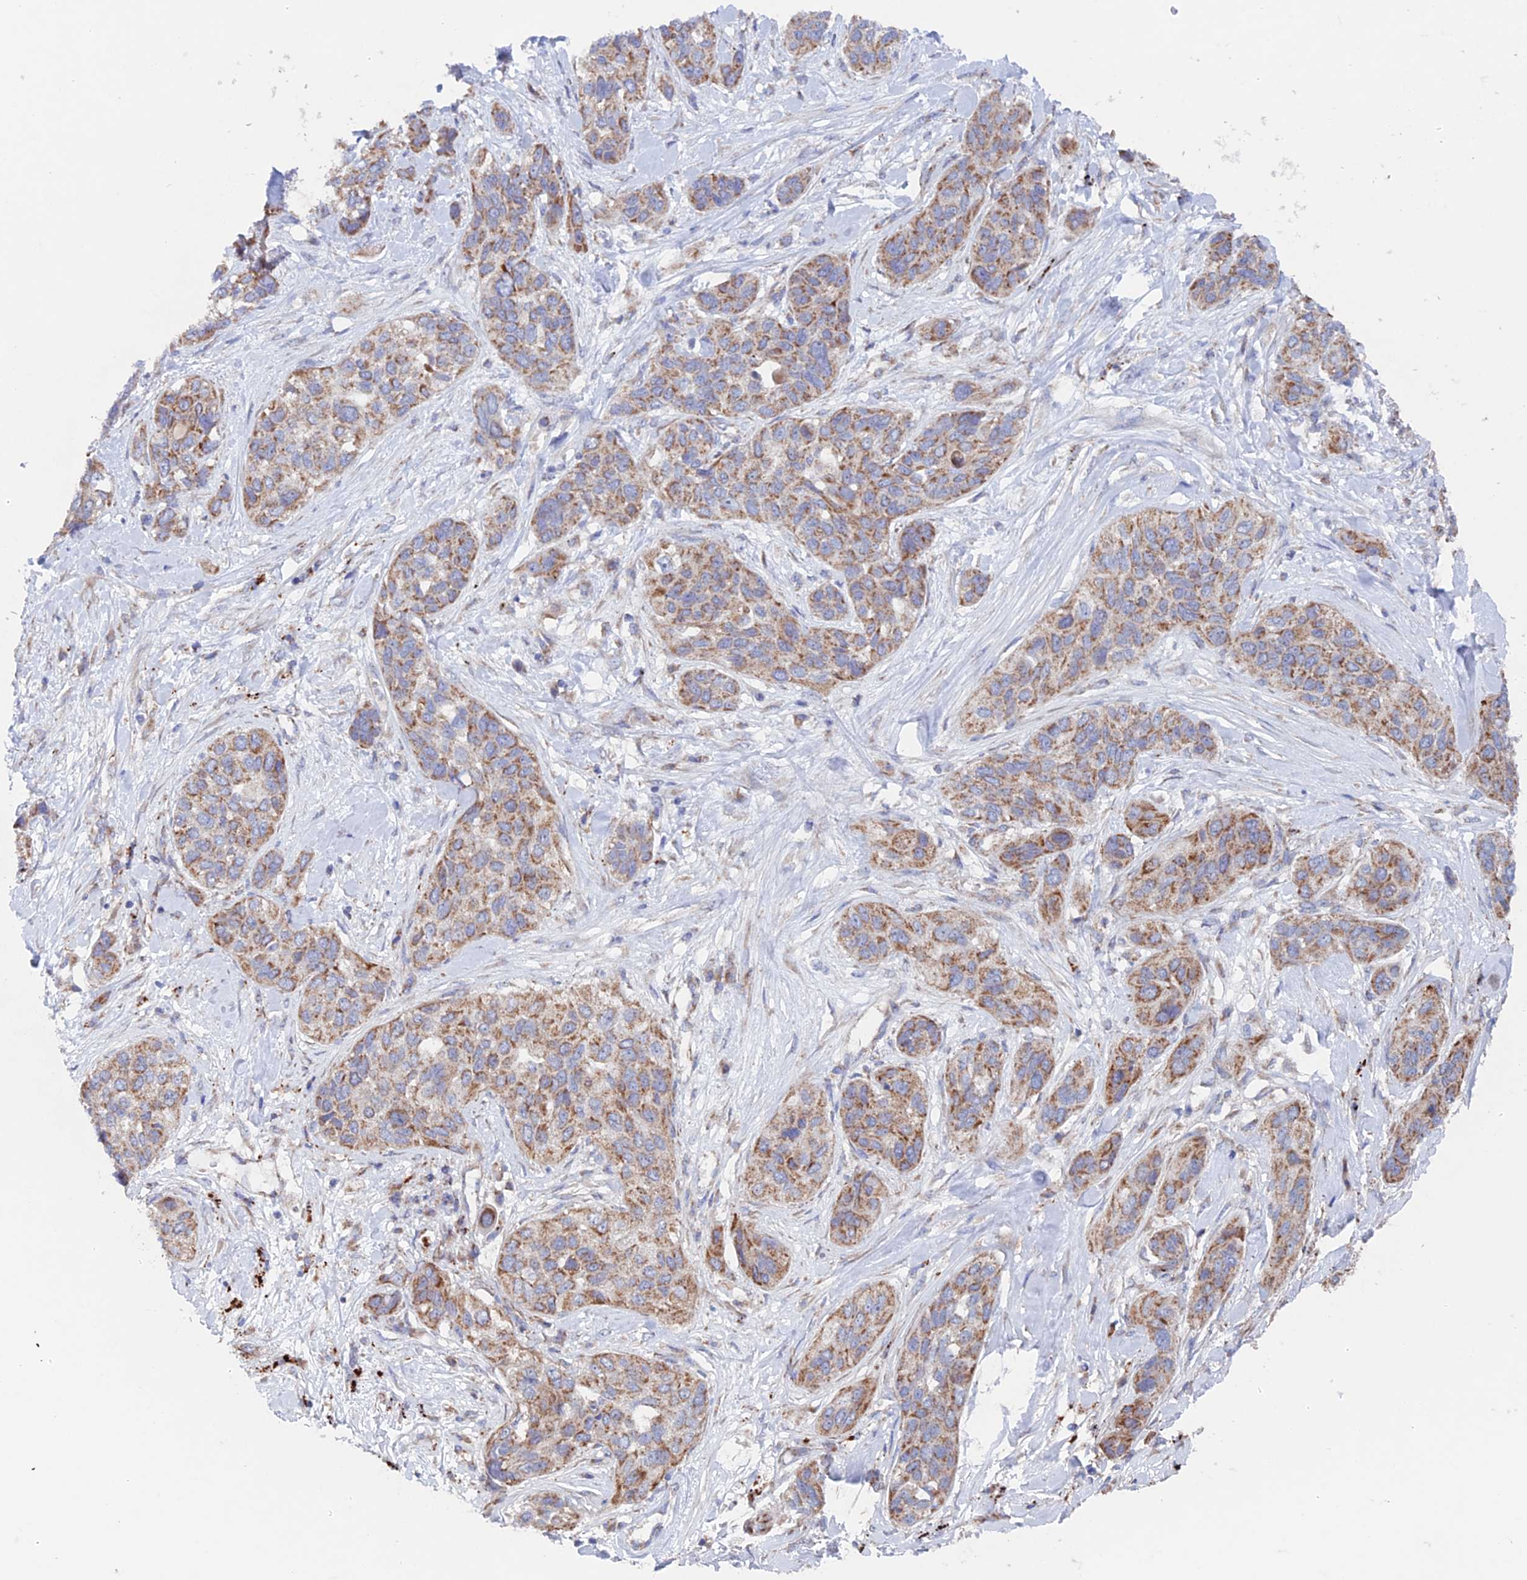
{"staining": {"intensity": "moderate", "quantity": ">75%", "location": "cytoplasmic/membranous"}, "tissue": "lung cancer", "cell_type": "Tumor cells", "image_type": "cancer", "snomed": [{"axis": "morphology", "description": "Squamous cell carcinoma, NOS"}, {"axis": "topography", "description": "Lung"}], "caption": "This image shows immunohistochemistry (IHC) staining of lung cancer (squamous cell carcinoma), with medium moderate cytoplasmic/membranous positivity in approximately >75% of tumor cells.", "gene": "MRPL1", "patient": {"sex": "female", "age": 70}}